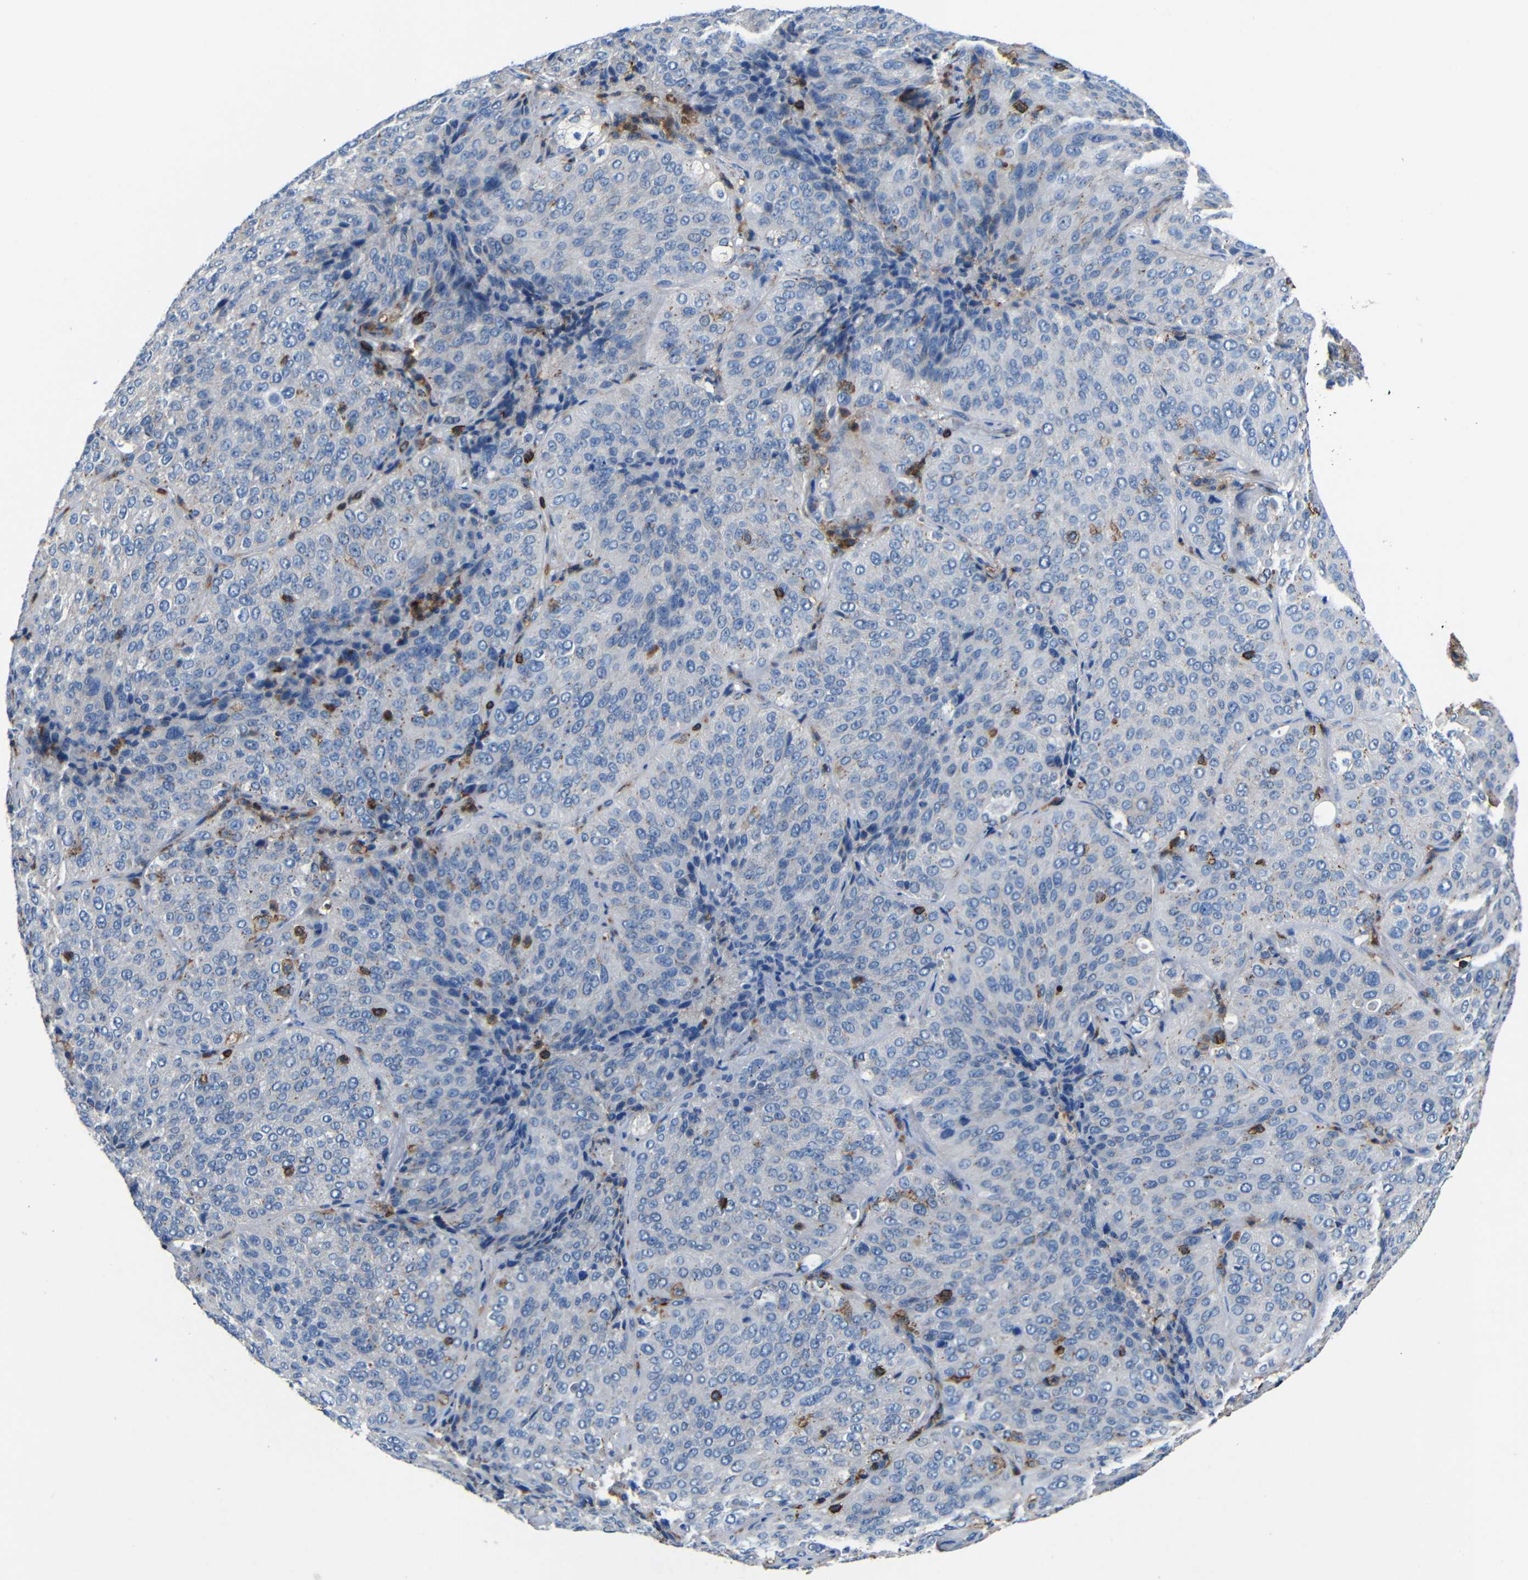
{"staining": {"intensity": "weak", "quantity": "<25%", "location": "cytoplasmic/membranous"}, "tissue": "lung cancer", "cell_type": "Tumor cells", "image_type": "cancer", "snomed": [{"axis": "morphology", "description": "Squamous cell carcinoma, NOS"}, {"axis": "topography", "description": "Lung"}], "caption": "This is an immunohistochemistry (IHC) micrograph of lung cancer (squamous cell carcinoma). There is no positivity in tumor cells.", "gene": "P2RY12", "patient": {"sex": "male", "age": 54}}